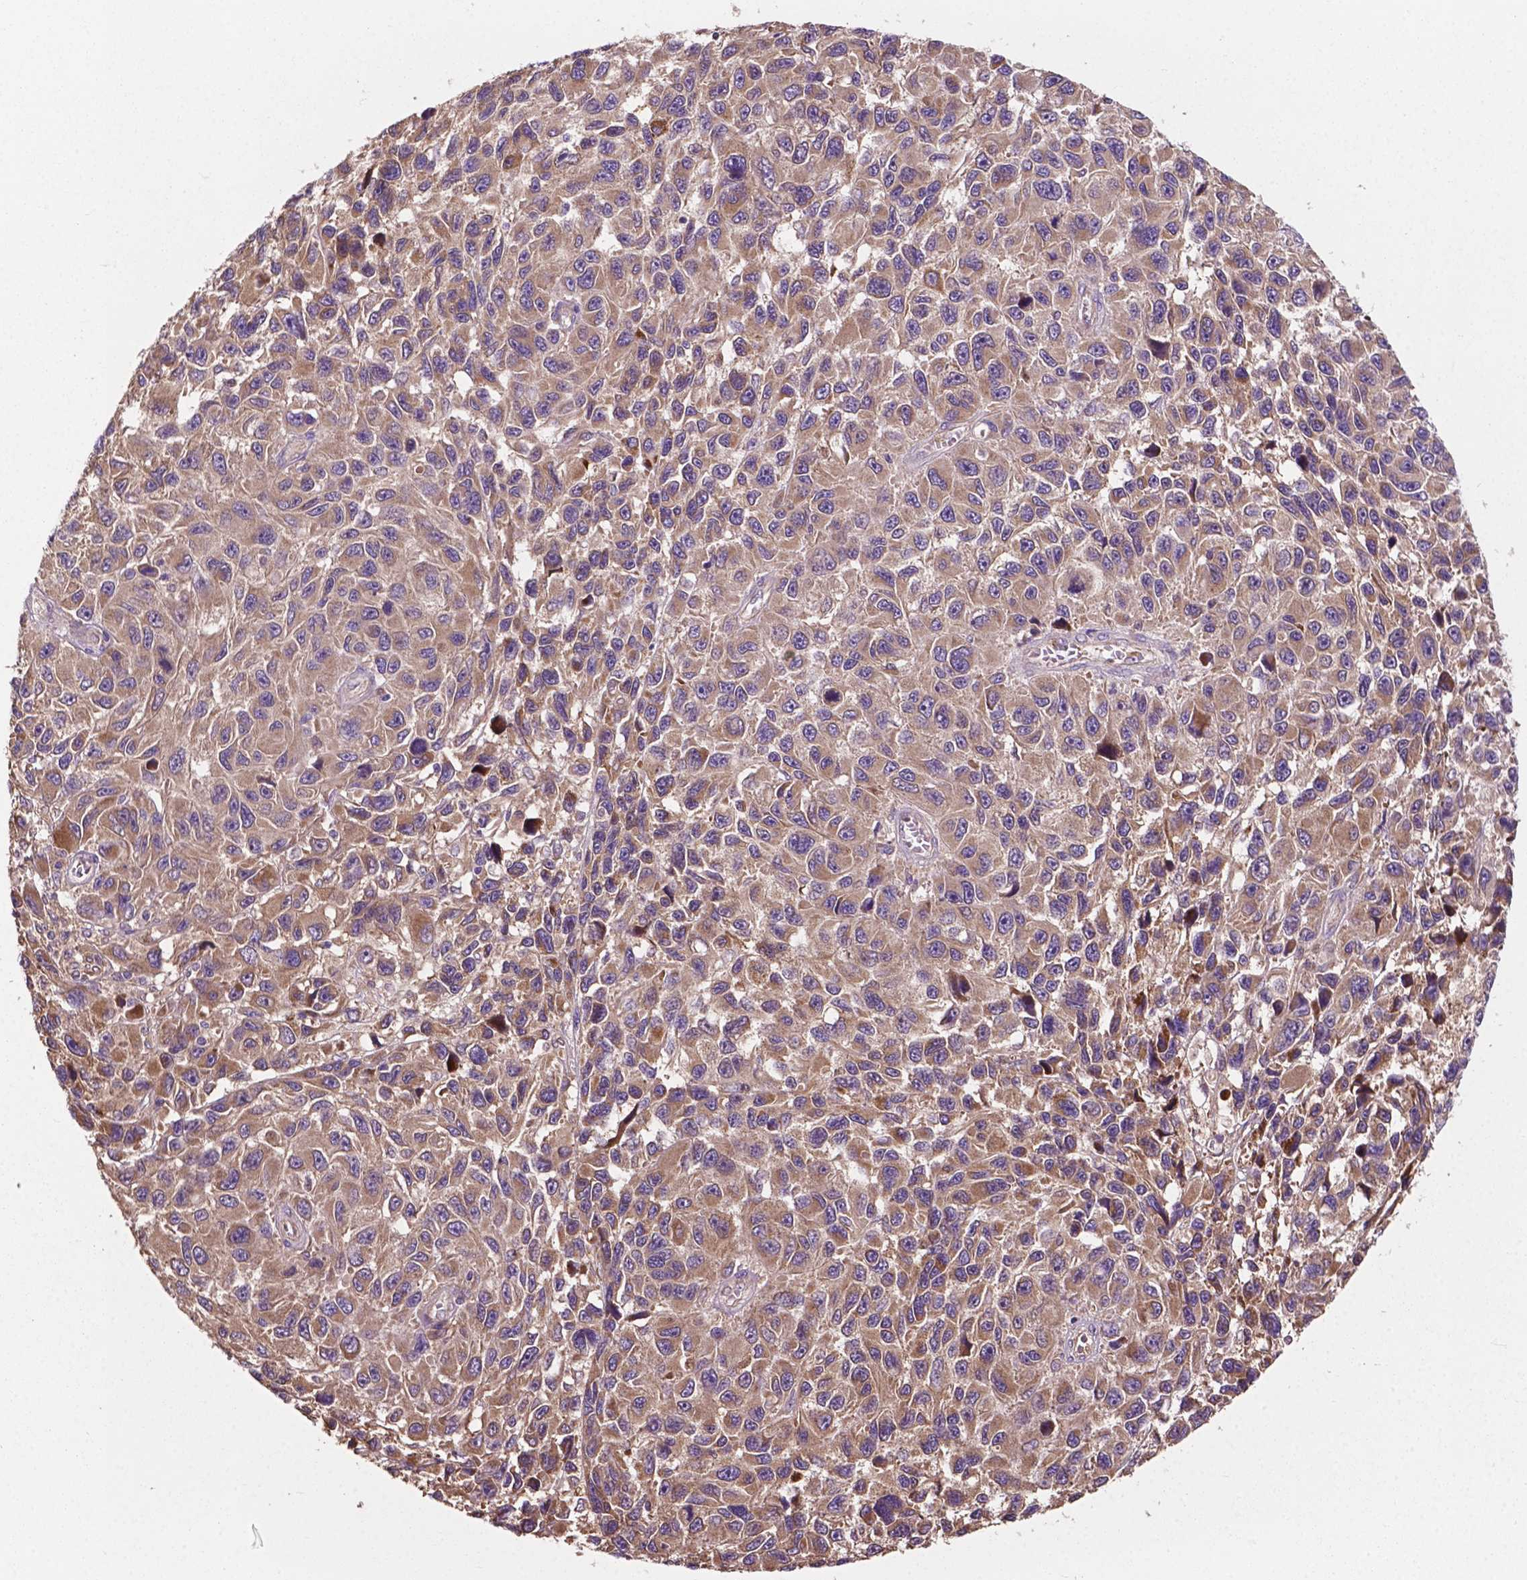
{"staining": {"intensity": "weak", "quantity": ">75%", "location": "cytoplasmic/membranous"}, "tissue": "melanoma", "cell_type": "Tumor cells", "image_type": "cancer", "snomed": [{"axis": "morphology", "description": "Malignant melanoma, NOS"}, {"axis": "topography", "description": "Skin"}], "caption": "Melanoma was stained to show a protein in brown. There is low levels of weak cytoplasmic/membranous staining in about >75% of tumor cells. (Stains: DAB in brown, nuclei in blue, Microscopy: brightfield microscopy at high magnification).", "gene": "GJA9", "patient": {"sex": "male", "age": 53}}